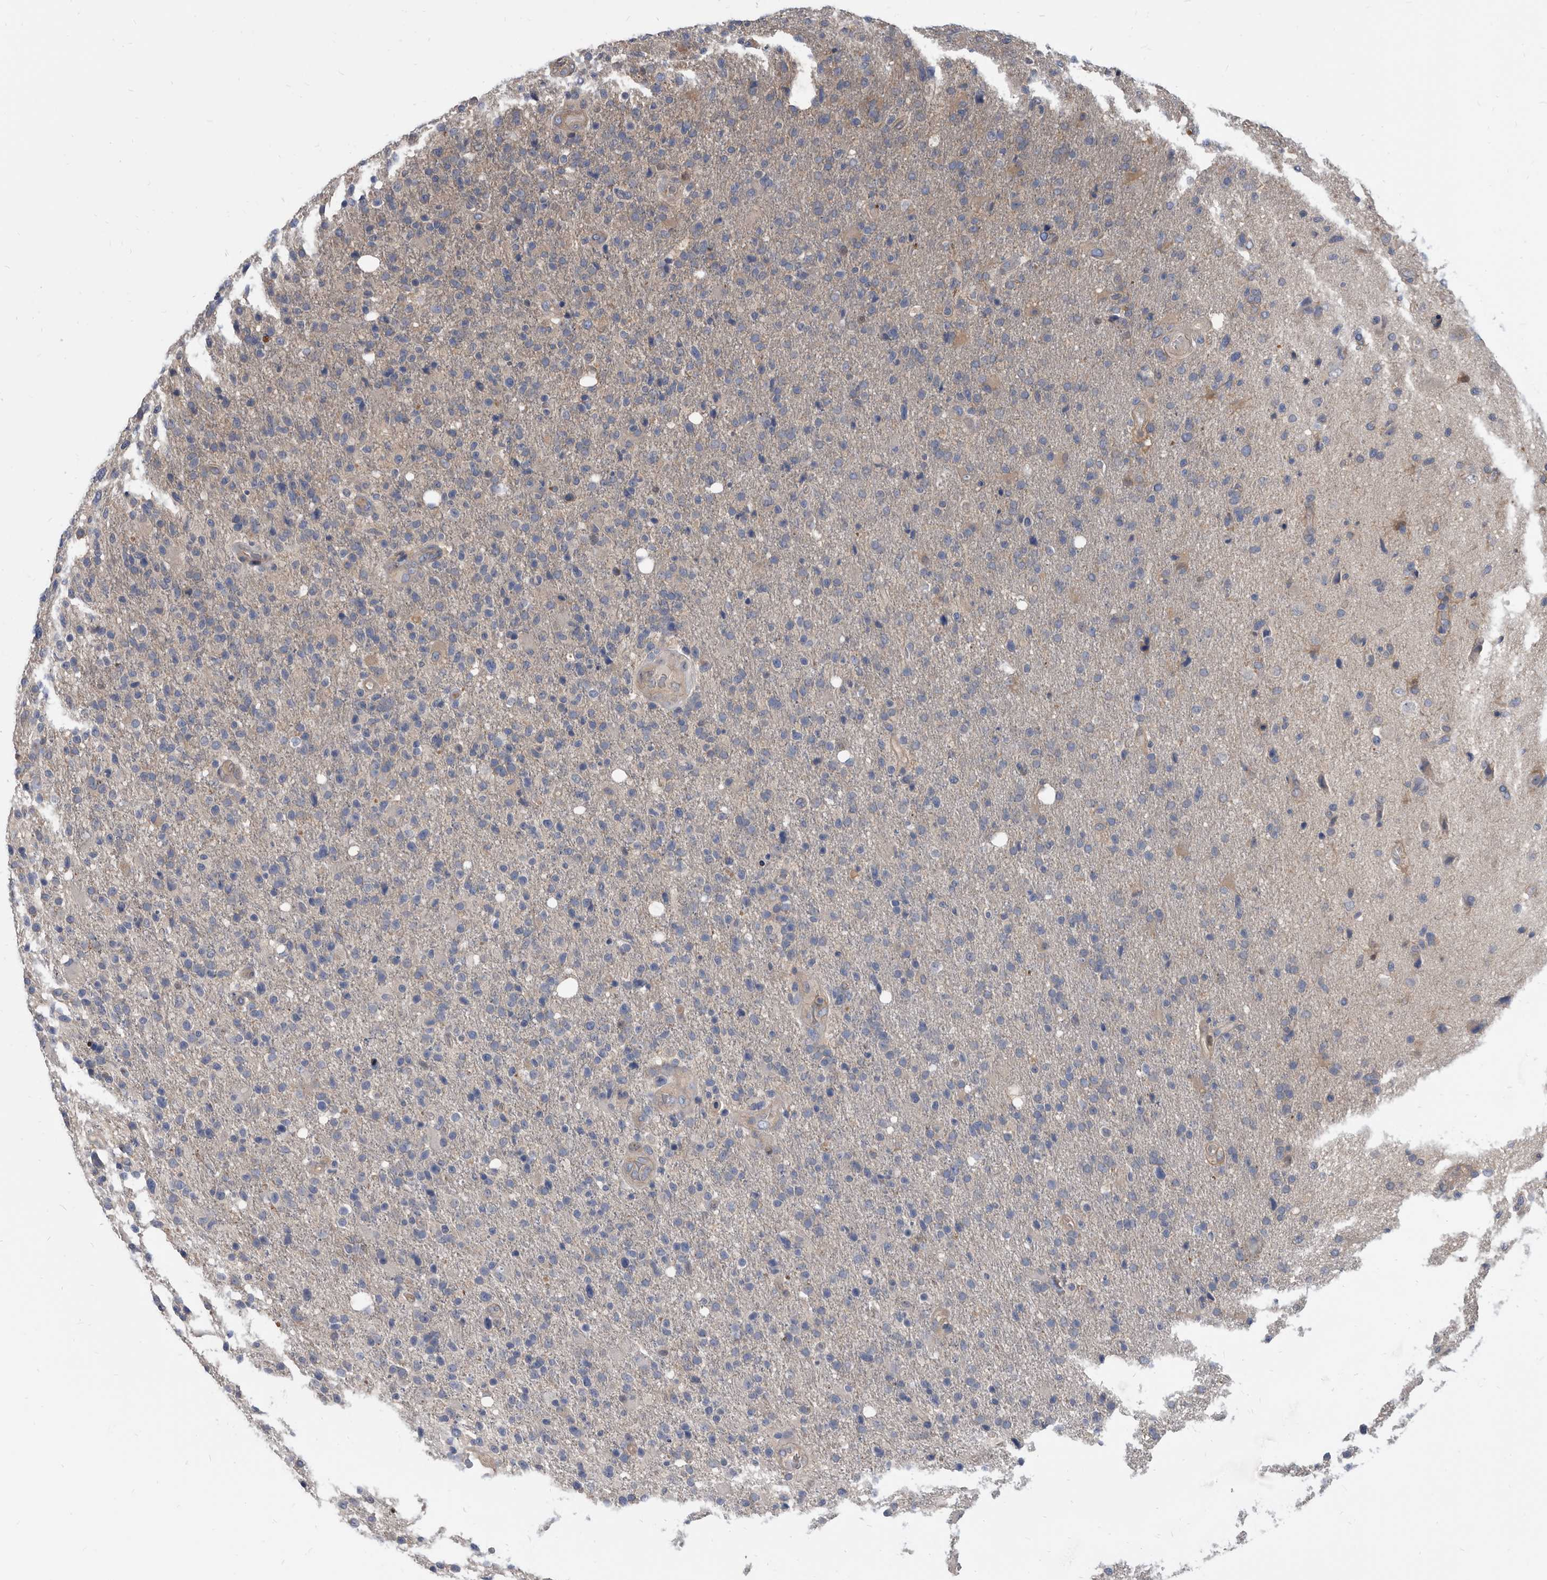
{"staining": {"intensity": "negative", "quantity": "none", "location": "none"}, "tissue": "glioma", "cell_type": "Tumor cells", "image_type": "cancer", "snomed": [{"axis": "morphology", "description": "Glioma, malignant, High grade"}, {"axis": "topography", "description": "Brain"}], "caption": "The micrograph demonstrates no significant positivity in tumor cells of malignant high-grade glioma.", "gene": "APEH", "patient": {"sex": "male", "age": 72}}